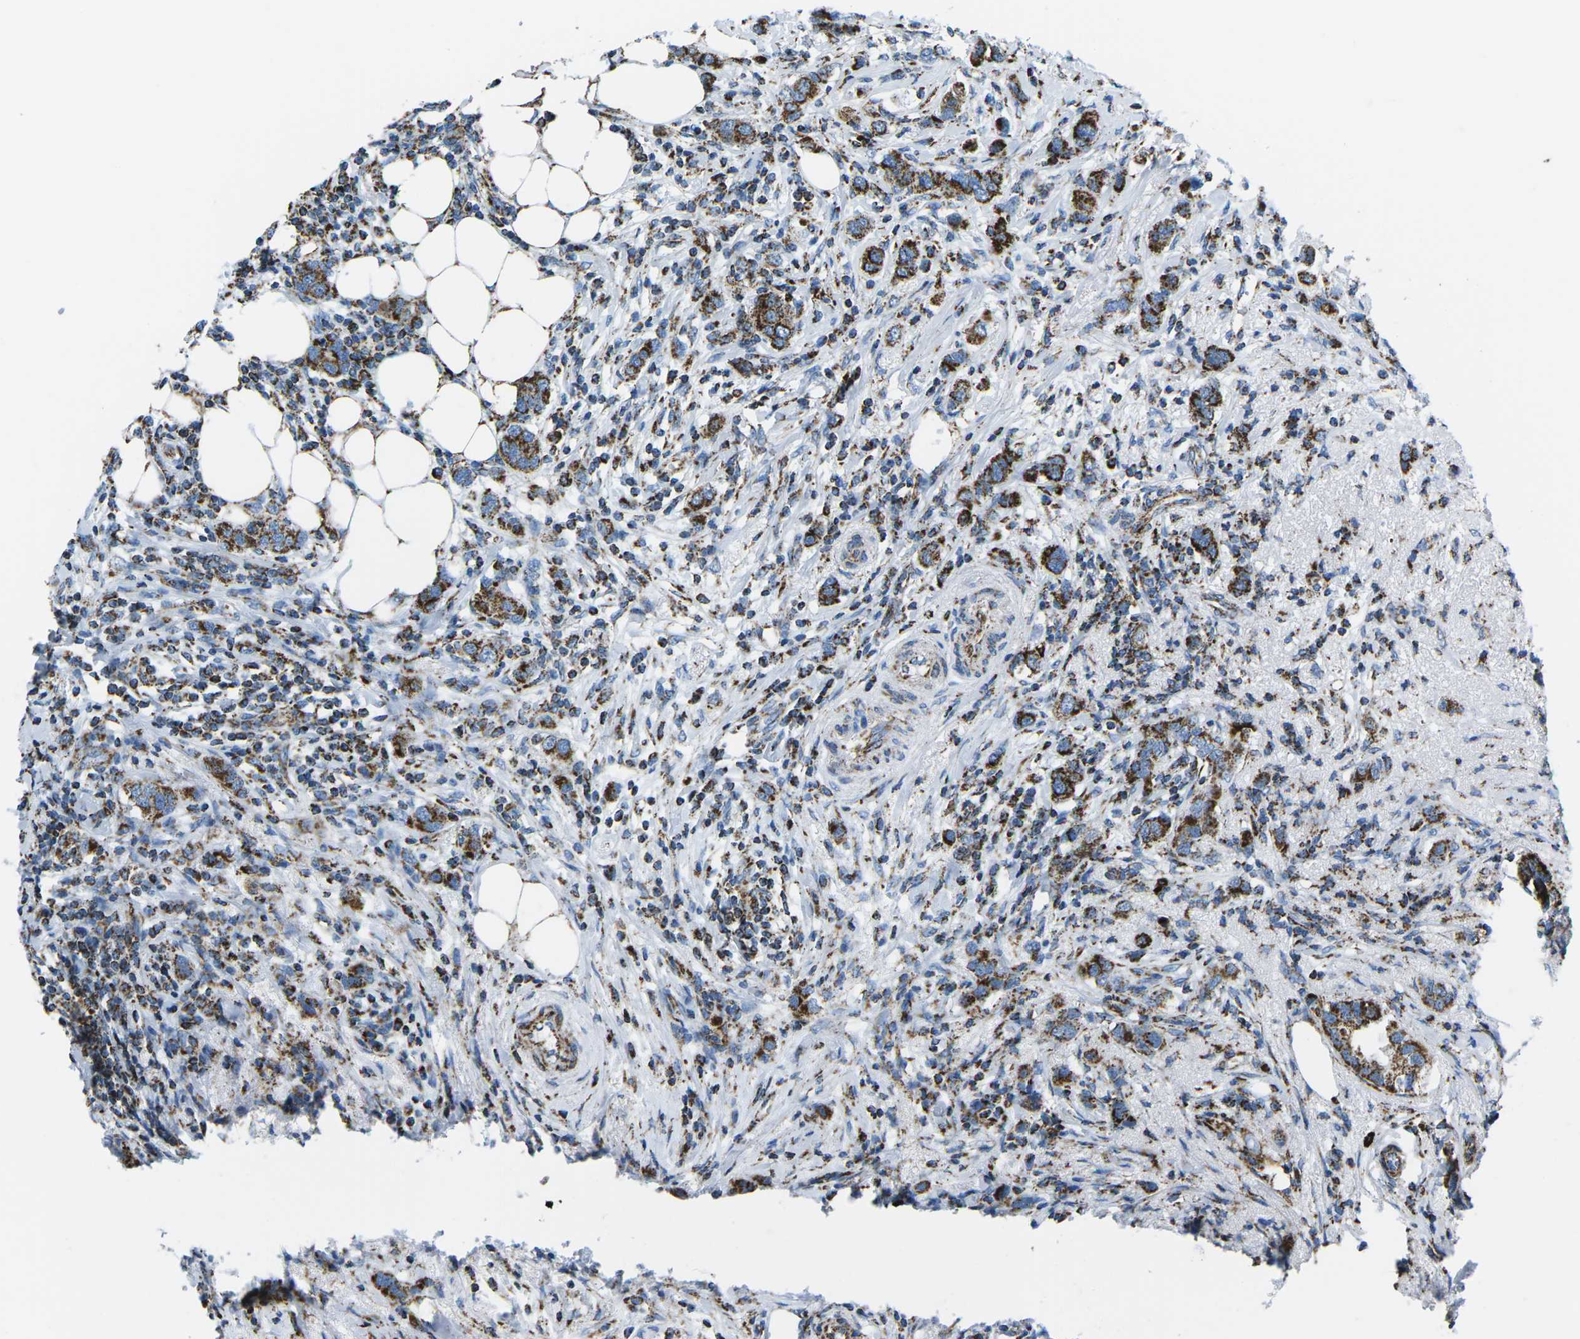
{"staining": {"intensity": "strong", "quantity": ">75%", "location": "cytoplasmic/membranous"}, "tissue": "breast cancer", "cell_type": "Tumor cells", "image_type": "cancer", "snomed": [{"axis": "morphology", "description": "Duct carcinoma"}, {"axis": "topography", "description": "Breast"}], "caption": "Immunohistochemical staining of infiltrating ductal carcinoma (breast) demonstrates strong cytoplasmic/membranous protein expression in approximately >75% of tumor cells.", "gene": "COX6C", "patient": {"sex": "female", "age": 50}}